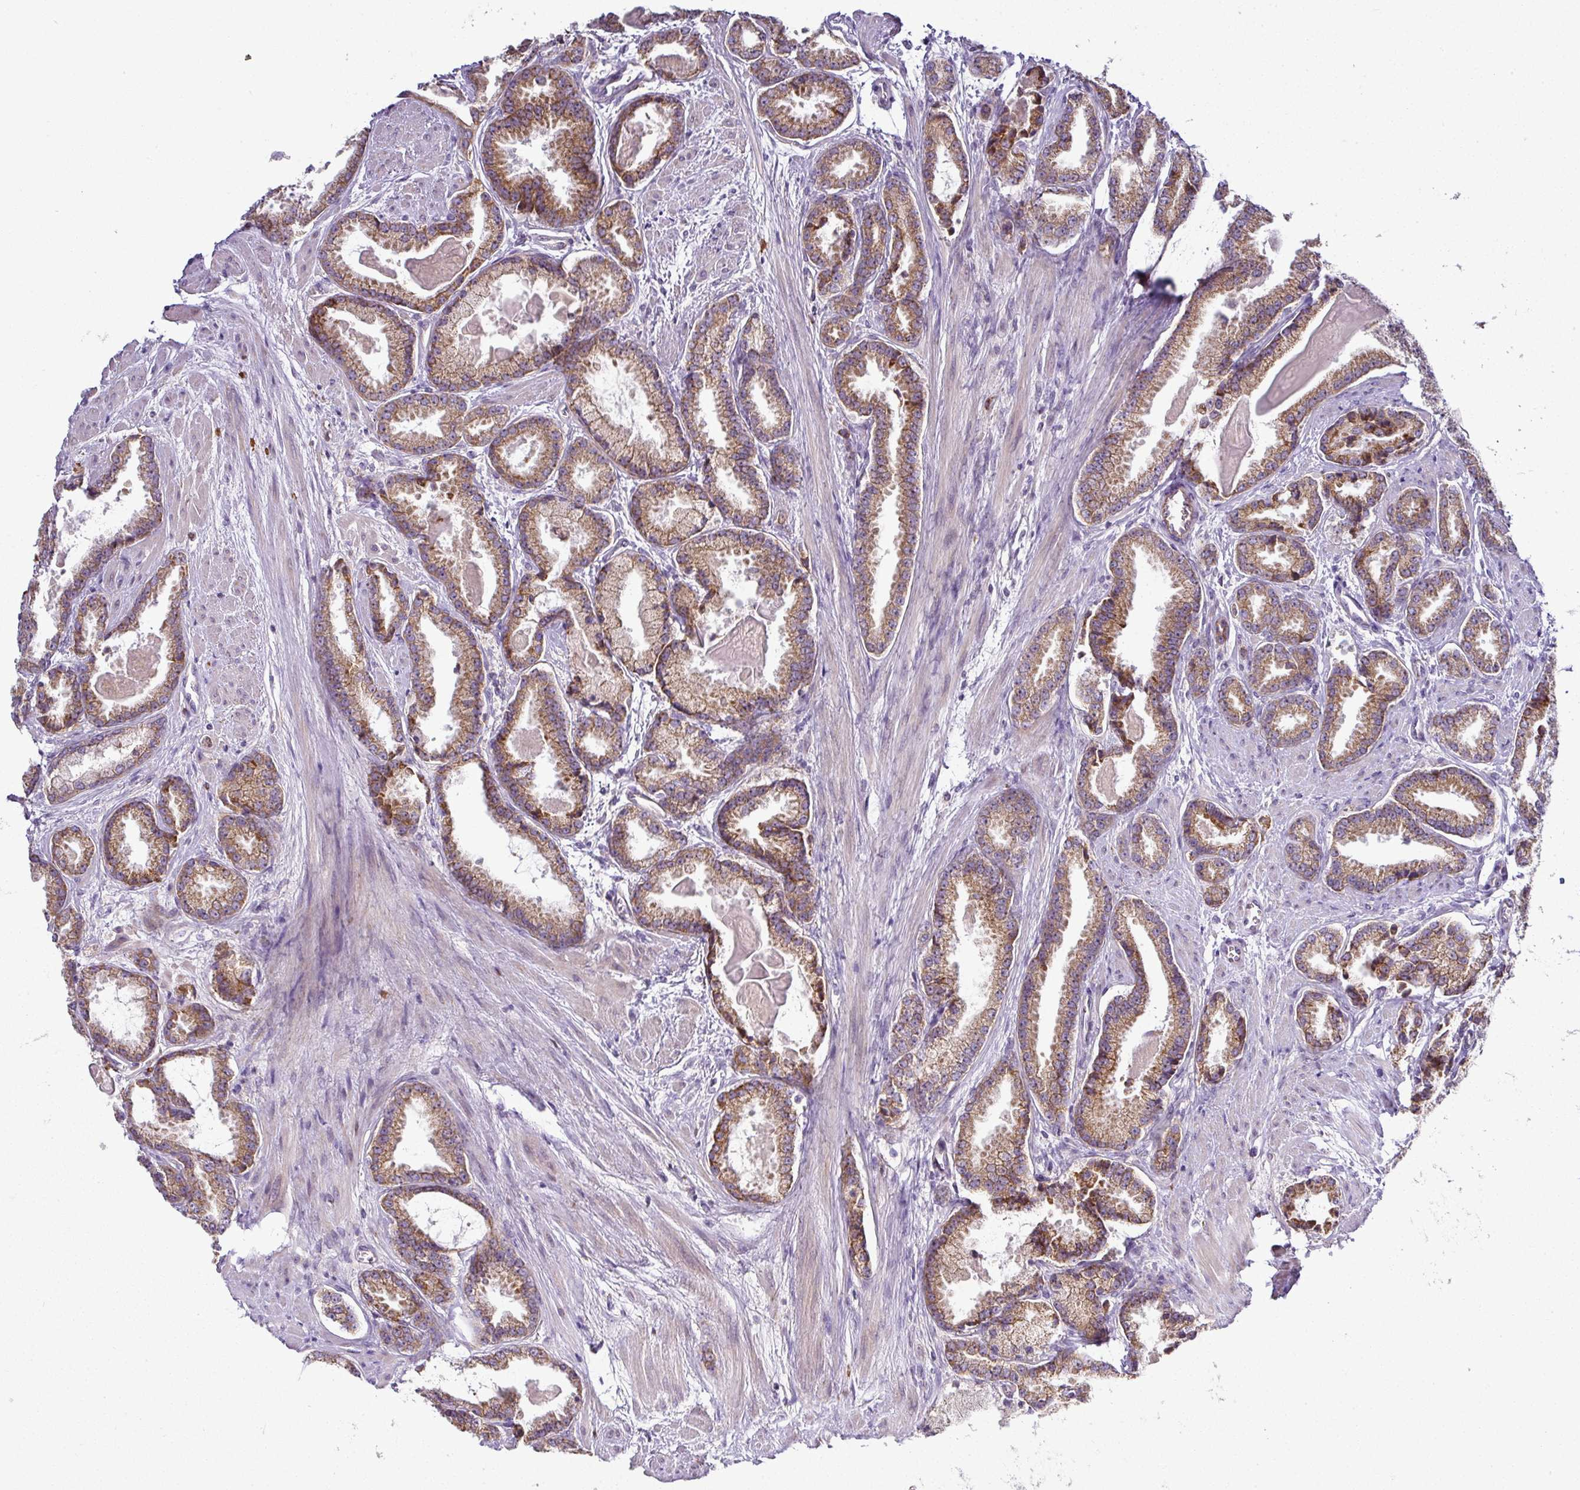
{"staining": {"intensity": "moderate", "quantity": ">75%", "location": "cytoplasmic/membranous"}, "tissue": "prostate cancer", "cell_type": "Tumor cells", "image_type": "cancer", "snomed": [{"axis": "morphology", "description": "Adenocarcinoma, Low grade"}, {"axis": "topography", "description": "Prostate"}], "caption": "DAB (3,3'-diaminobenzidine) immunohistochemical staining of prostate cancer (low-grade adenocarcinoma) reveals moderate cytoplasmic/membranous protein expression in about >75% of tumor cells.", "gene": "GAN", "patient": {"sex": "male", "age": 62}}